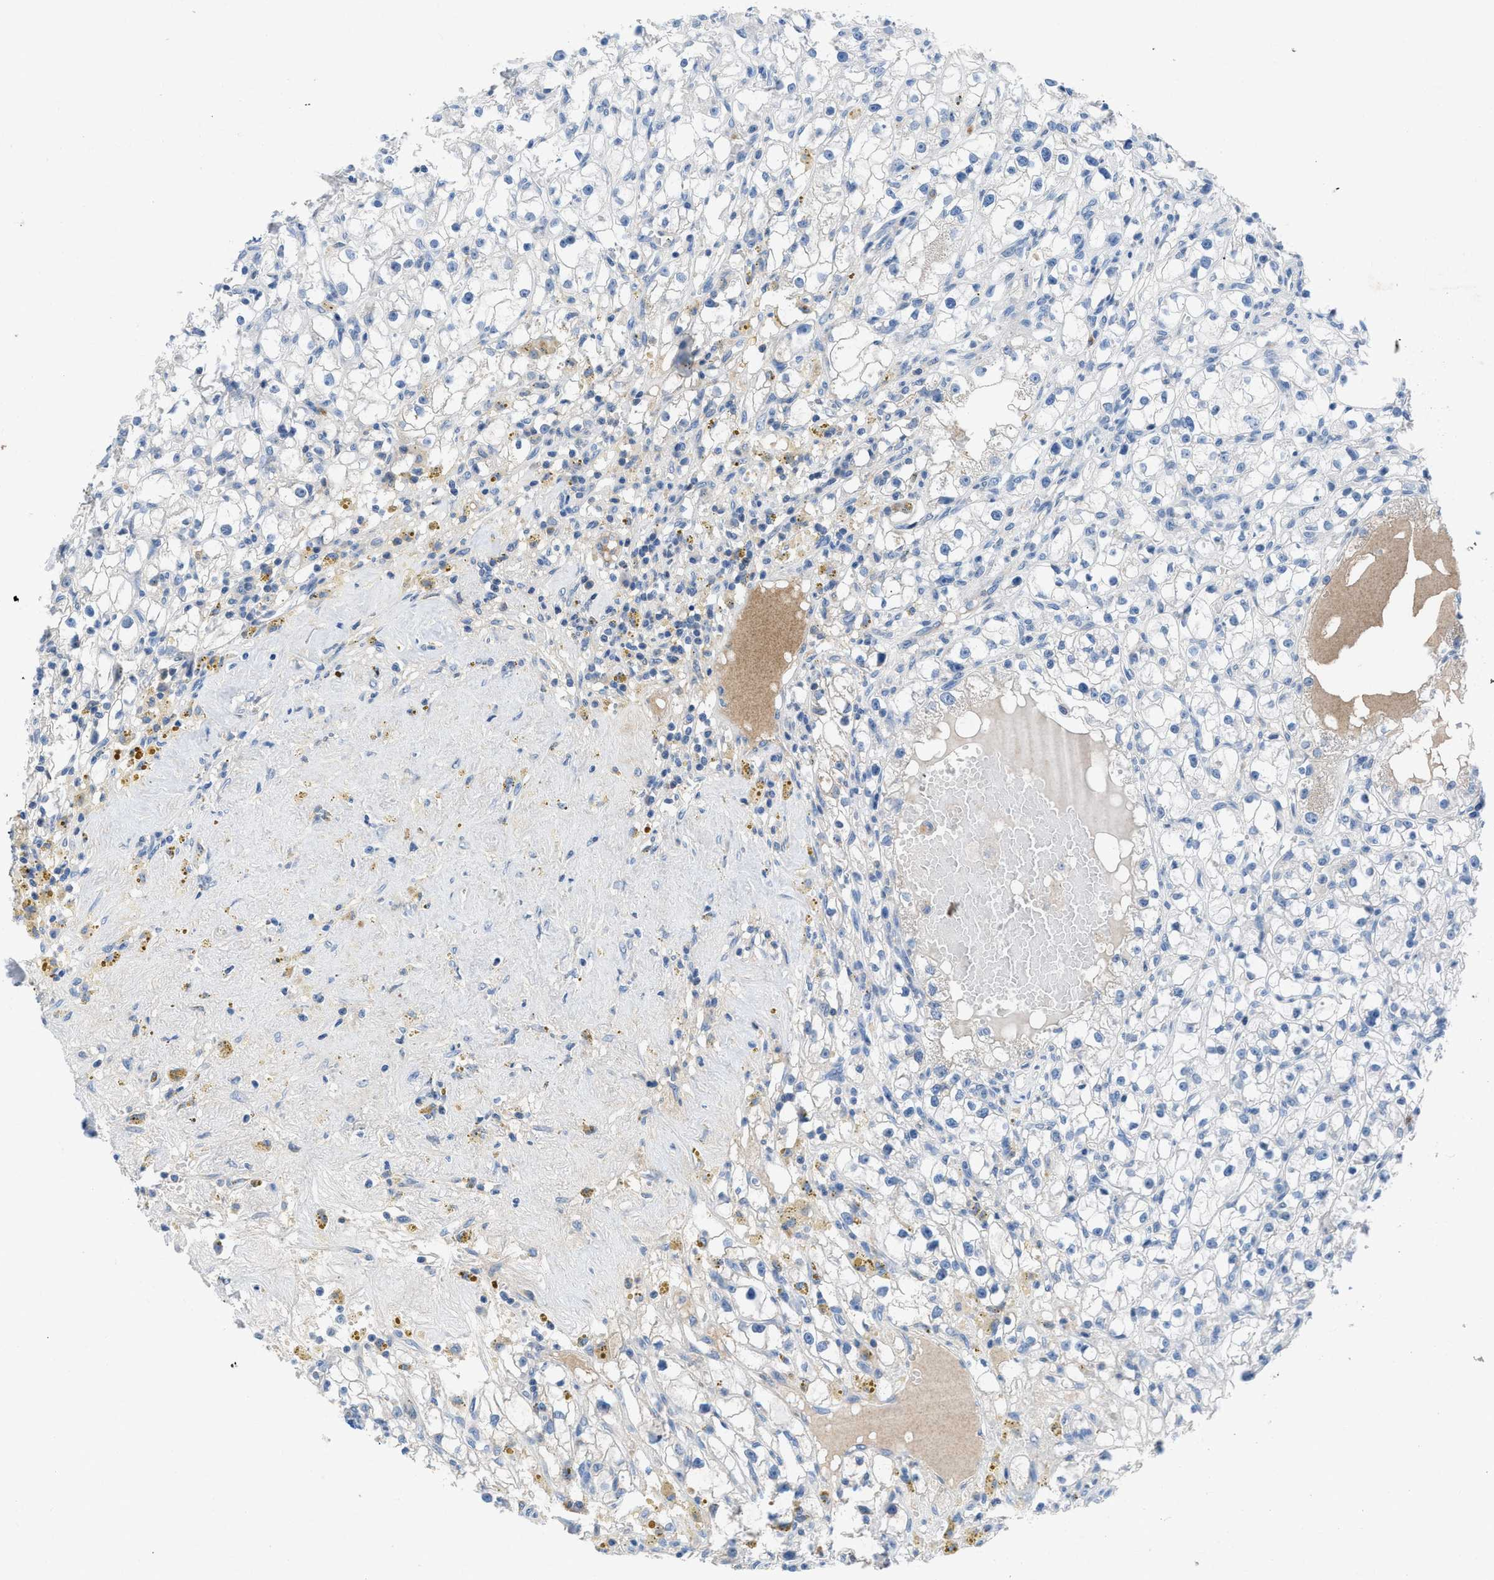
{"staining": {"intensity": "negative", "quantity": "none", "location": "none"}, "tissue": "renal cancer", "cell_type": "Tumor cells", "image_type": "cancer", "snomed": [{"axis": "morphology", "description": "Adenocarcinoma, NOS"}, {"axis": "topography", "description": "Kidney"}], "caption": "Tumor cells are negative for brown protein staining in renal cancer.", "gene": "HPX", "patient": {"sex": "male", "age": 56}}